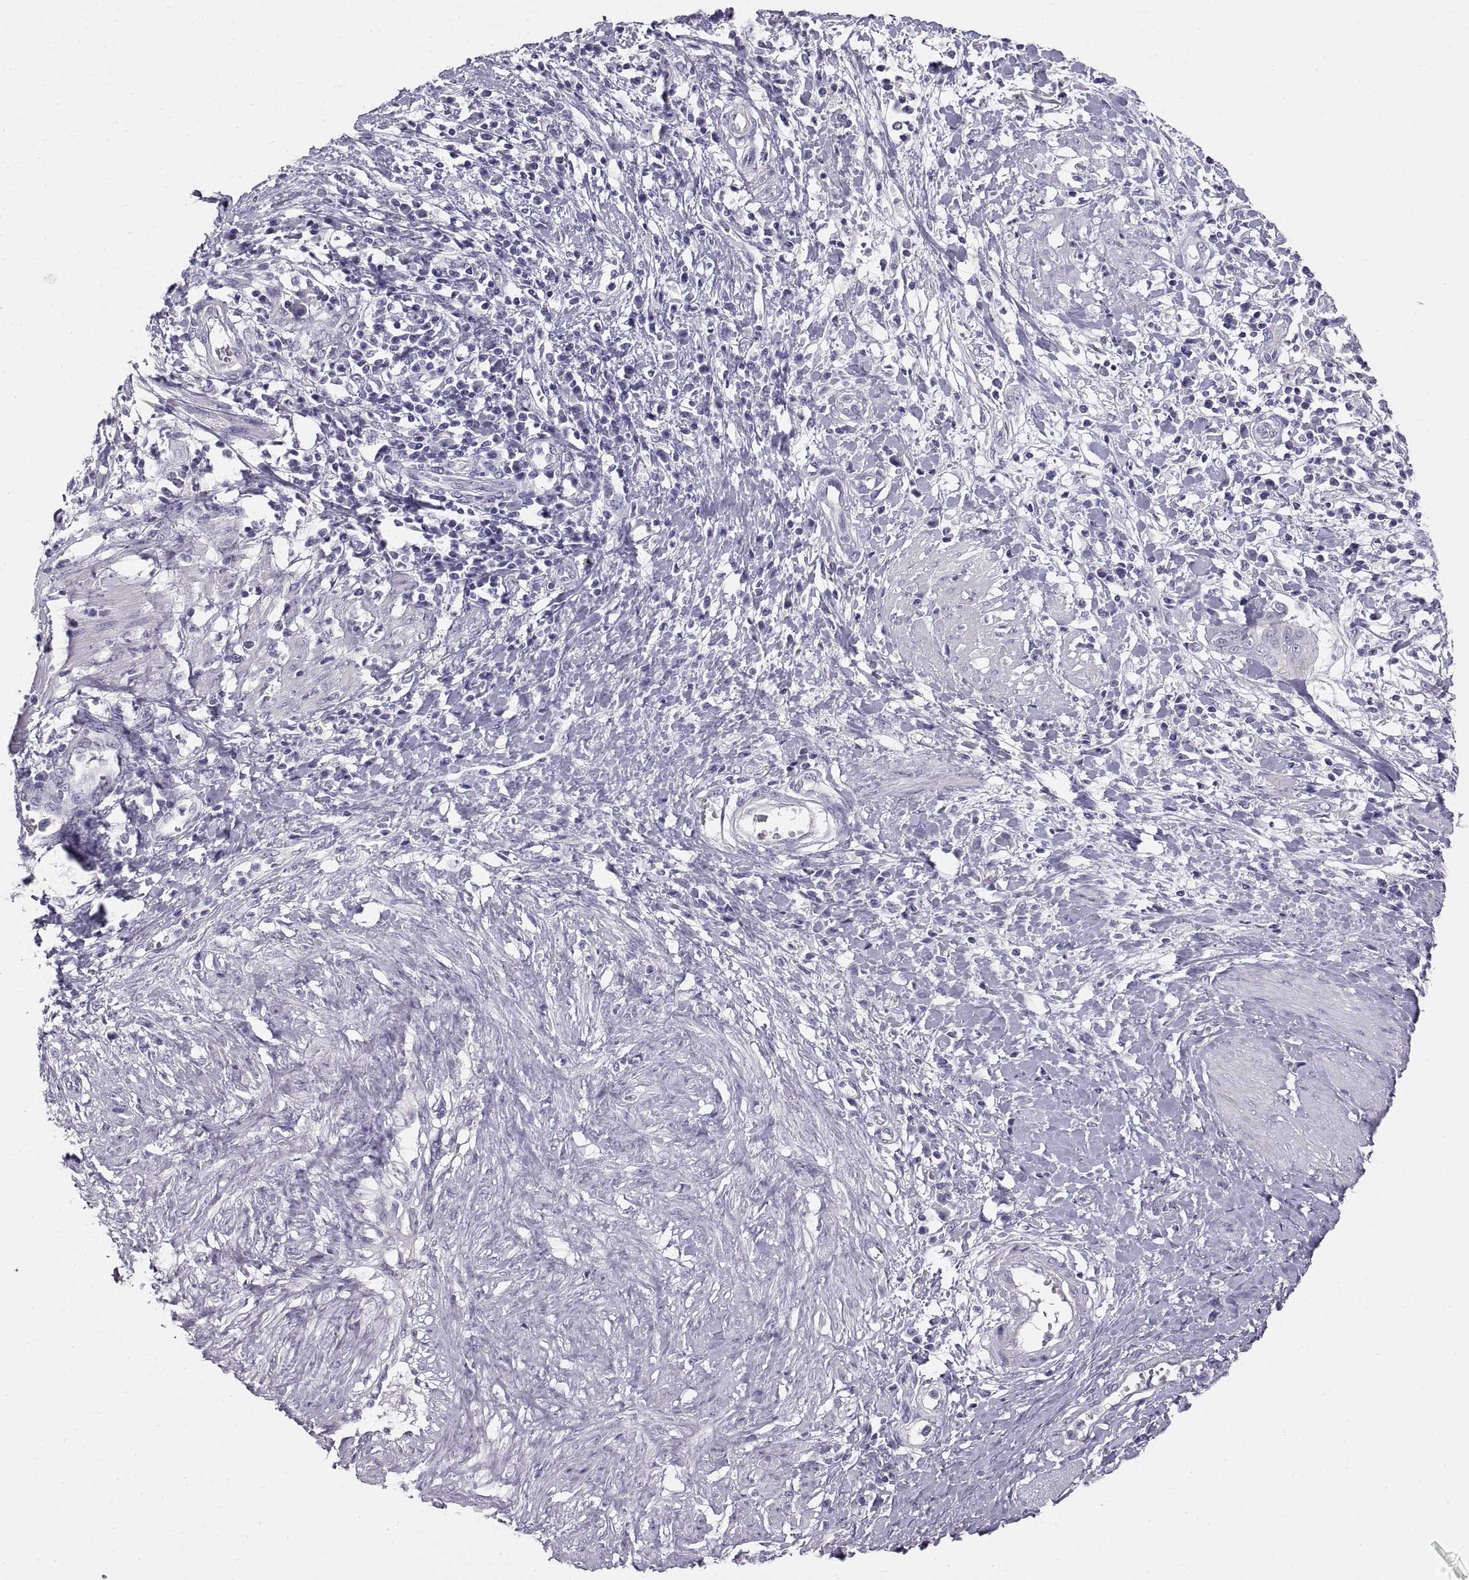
{"staining": {"intensity": "negative", "quantity": "none", "location": "none"}, "tissue": "cervical cancer", "cell_type": "Tumor cells", "image_type": "cancer", "snomed": [{"axis": "morphology", "description": "Squamous cell carcinoma, NOS"}, {"axis": "topography", "description": "Cervix"}], "caption": "High power microscopy image of an IHC histopathology image of cervical cancer, revealing no significant positivity in tumor cells. The staining is performed using DAB brown chromogen with nuclei counter-stained in using hematoxylin.", "gene": "CRYBB3", "patient": {"sex": "female", "age": 39}}